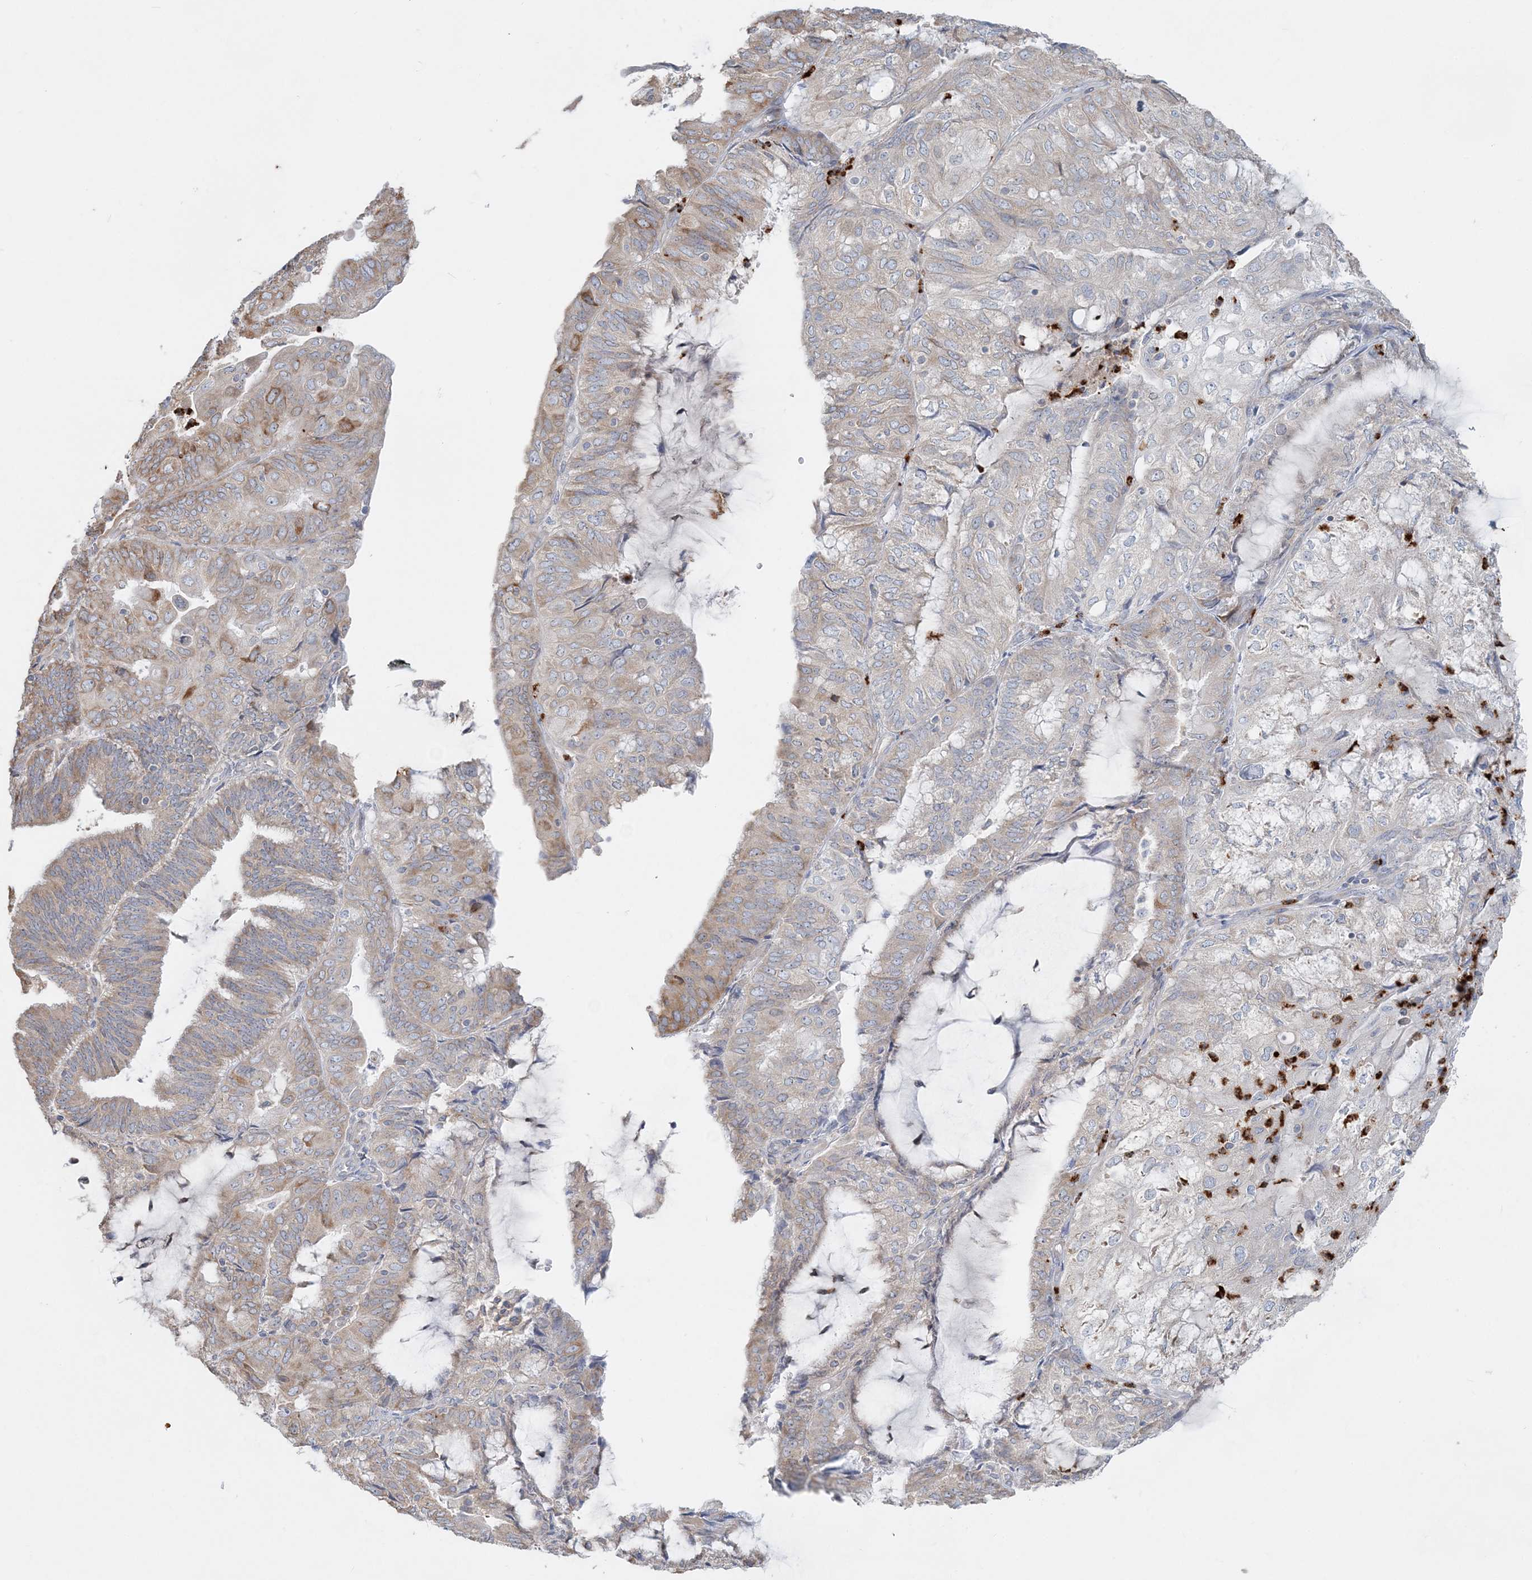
{"staining": {"intensity": "weak", "quantity": "<25%", "location": "cytoplasmic/membranous"}, "tissue": "endometrial cancer", "cell_type": "Tumor cells", "image_type": "cancer", "snomed": [{"axis": "morphology", "description": "Adenocarcinoma, NOS"}, {"axis": "topography", "description": "Endometrium"}], "caption": "IHC histopathology image of neoplastic tissue: endometrial adenocarcinoma stained with DAB (3,3'-diaminobenzidine) exhibits no significant protein staining in tumor cells.", "gene": "CCNJ", "patient": {"sex": "female", "age": 81}}